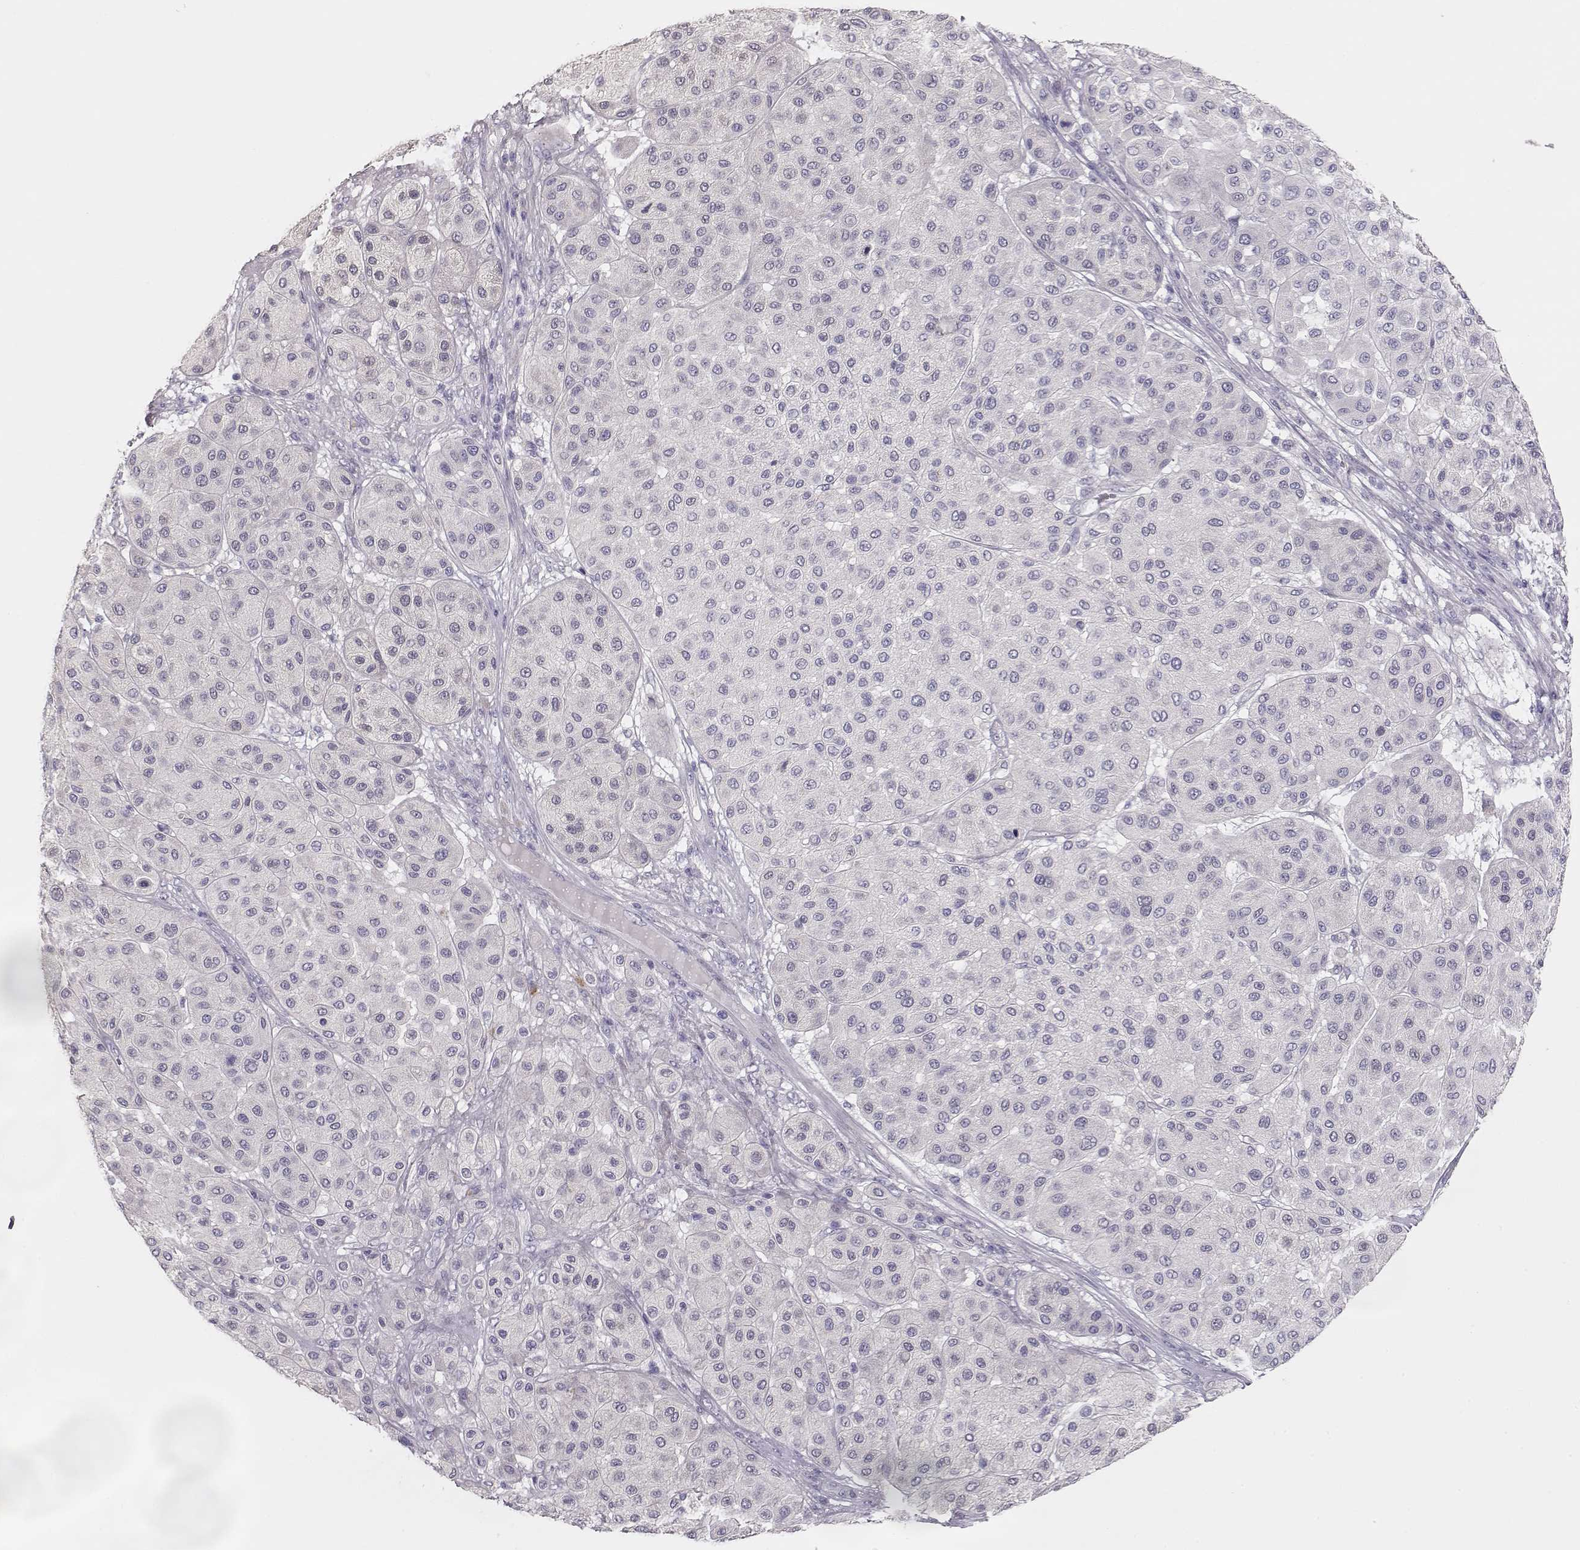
{"staining": {"intensity": "negative", "quantity": "none", "location": "none"}, "tissue": "melanoma", "cell_type": "Tumor cells", "image_type": "cancer", "snomed": [{"axis": "morphology", "description": "Malignant melanoma, Metastatic site"}, {"axis": "topography", "description": "Smooth muscle"}], "caption": "Melanoma was stained to show a protein in brown. There is no significant positivity in tumor cells. (Immunohistochemistry (ihc), brightfield microscopy, high magnification).", "gene": "GLIPR1L2", "patient": {"sex": "male", "age": 41}}